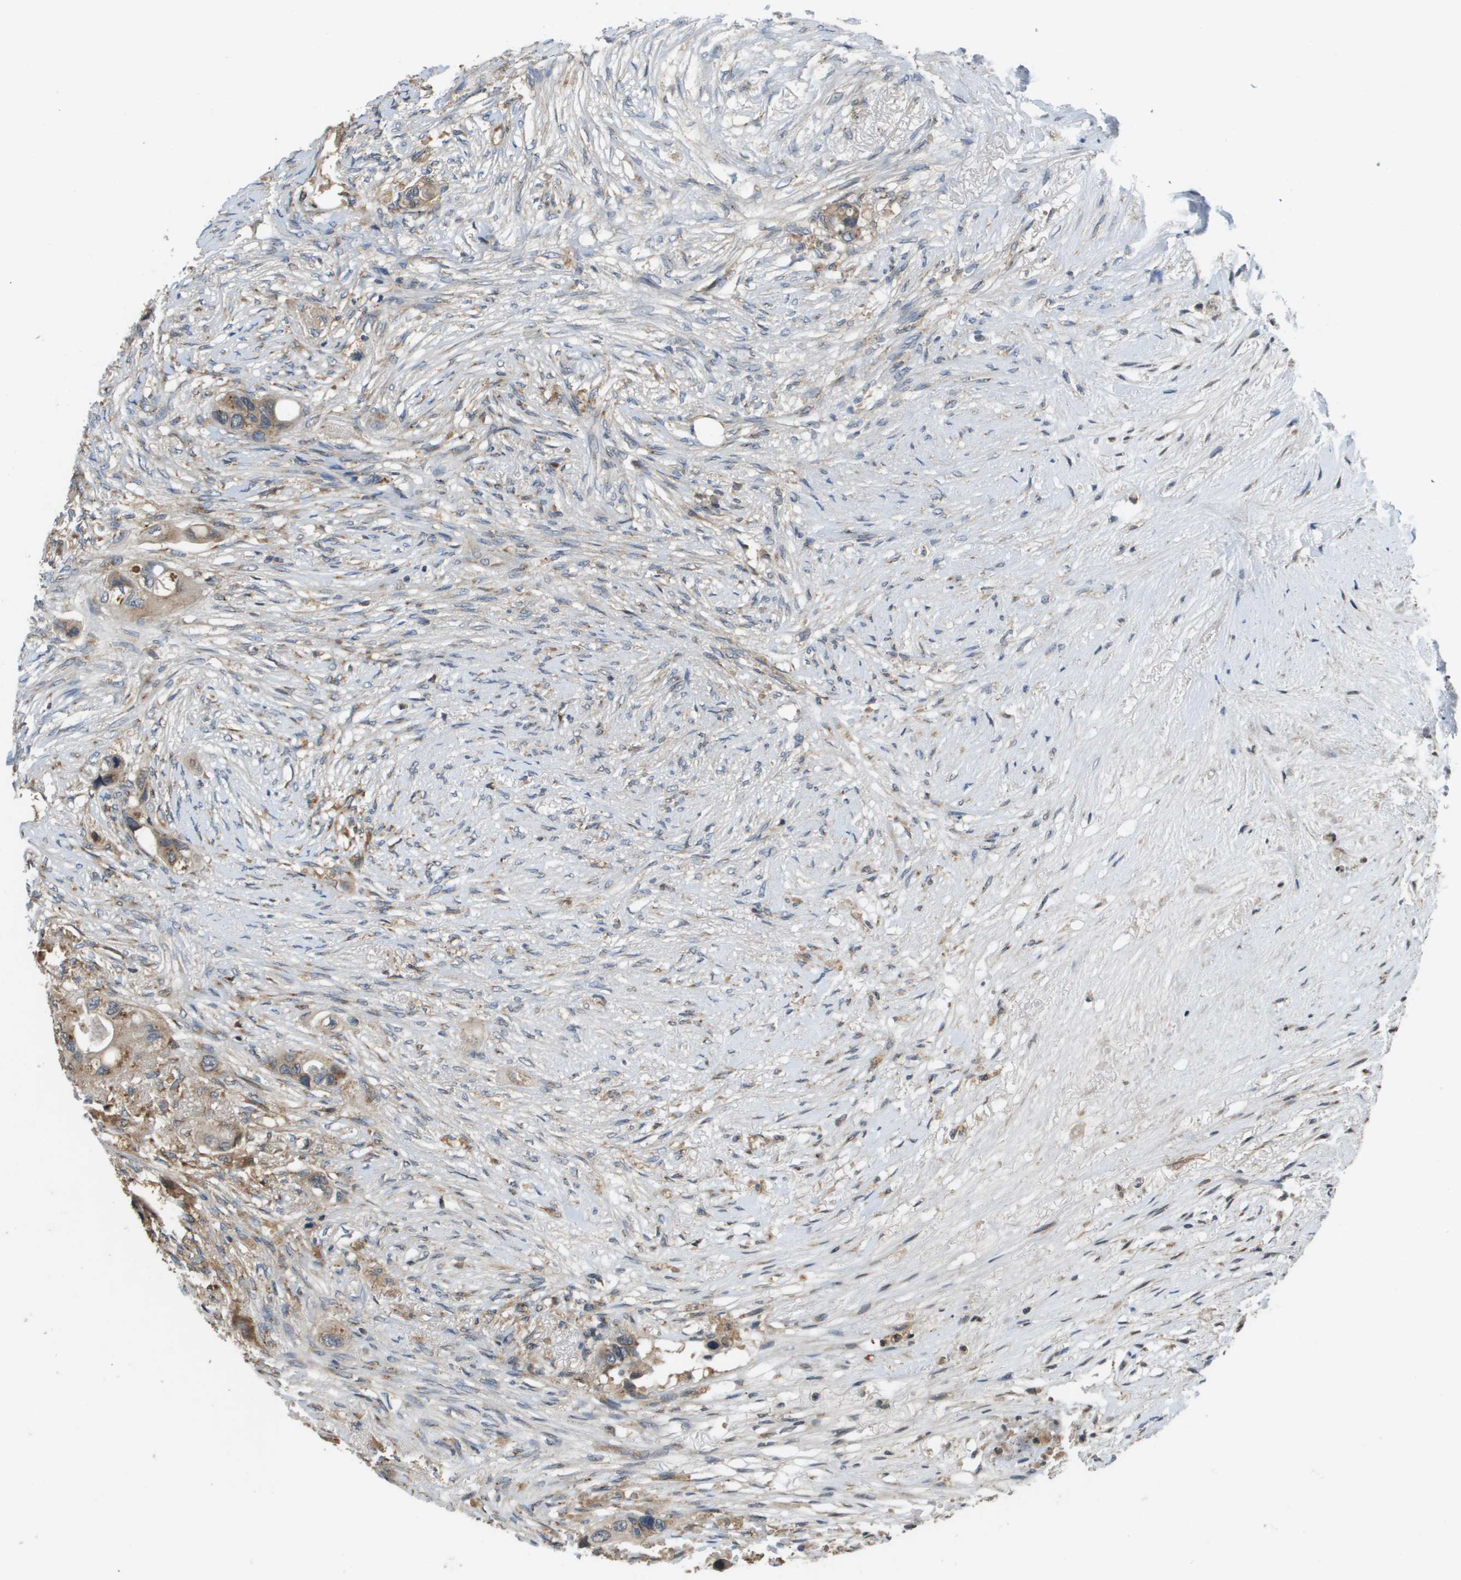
{"staining": {"intensity": "moderate", "quantity": ">75%", "location": "cytoplasmic/membranous"}, "tissue": "colorectal cancer", "cell_type": "Tumor cells", "image_type": "cancer", "snomed": [{"axis": "morphology", "description": "Adenocarcinoma, NOS"}, {"axis": "topography", "description": "Colon"}], "caption": "An image showing moderate cytoplasmic/membranous staining in about >75% of tumor cells in colorectal cancer (adenocarcinoma), as visualized by brown immunohistochemical staining.", "gene": "PCK1", "patient": {"sex": "female", "age": 57}}